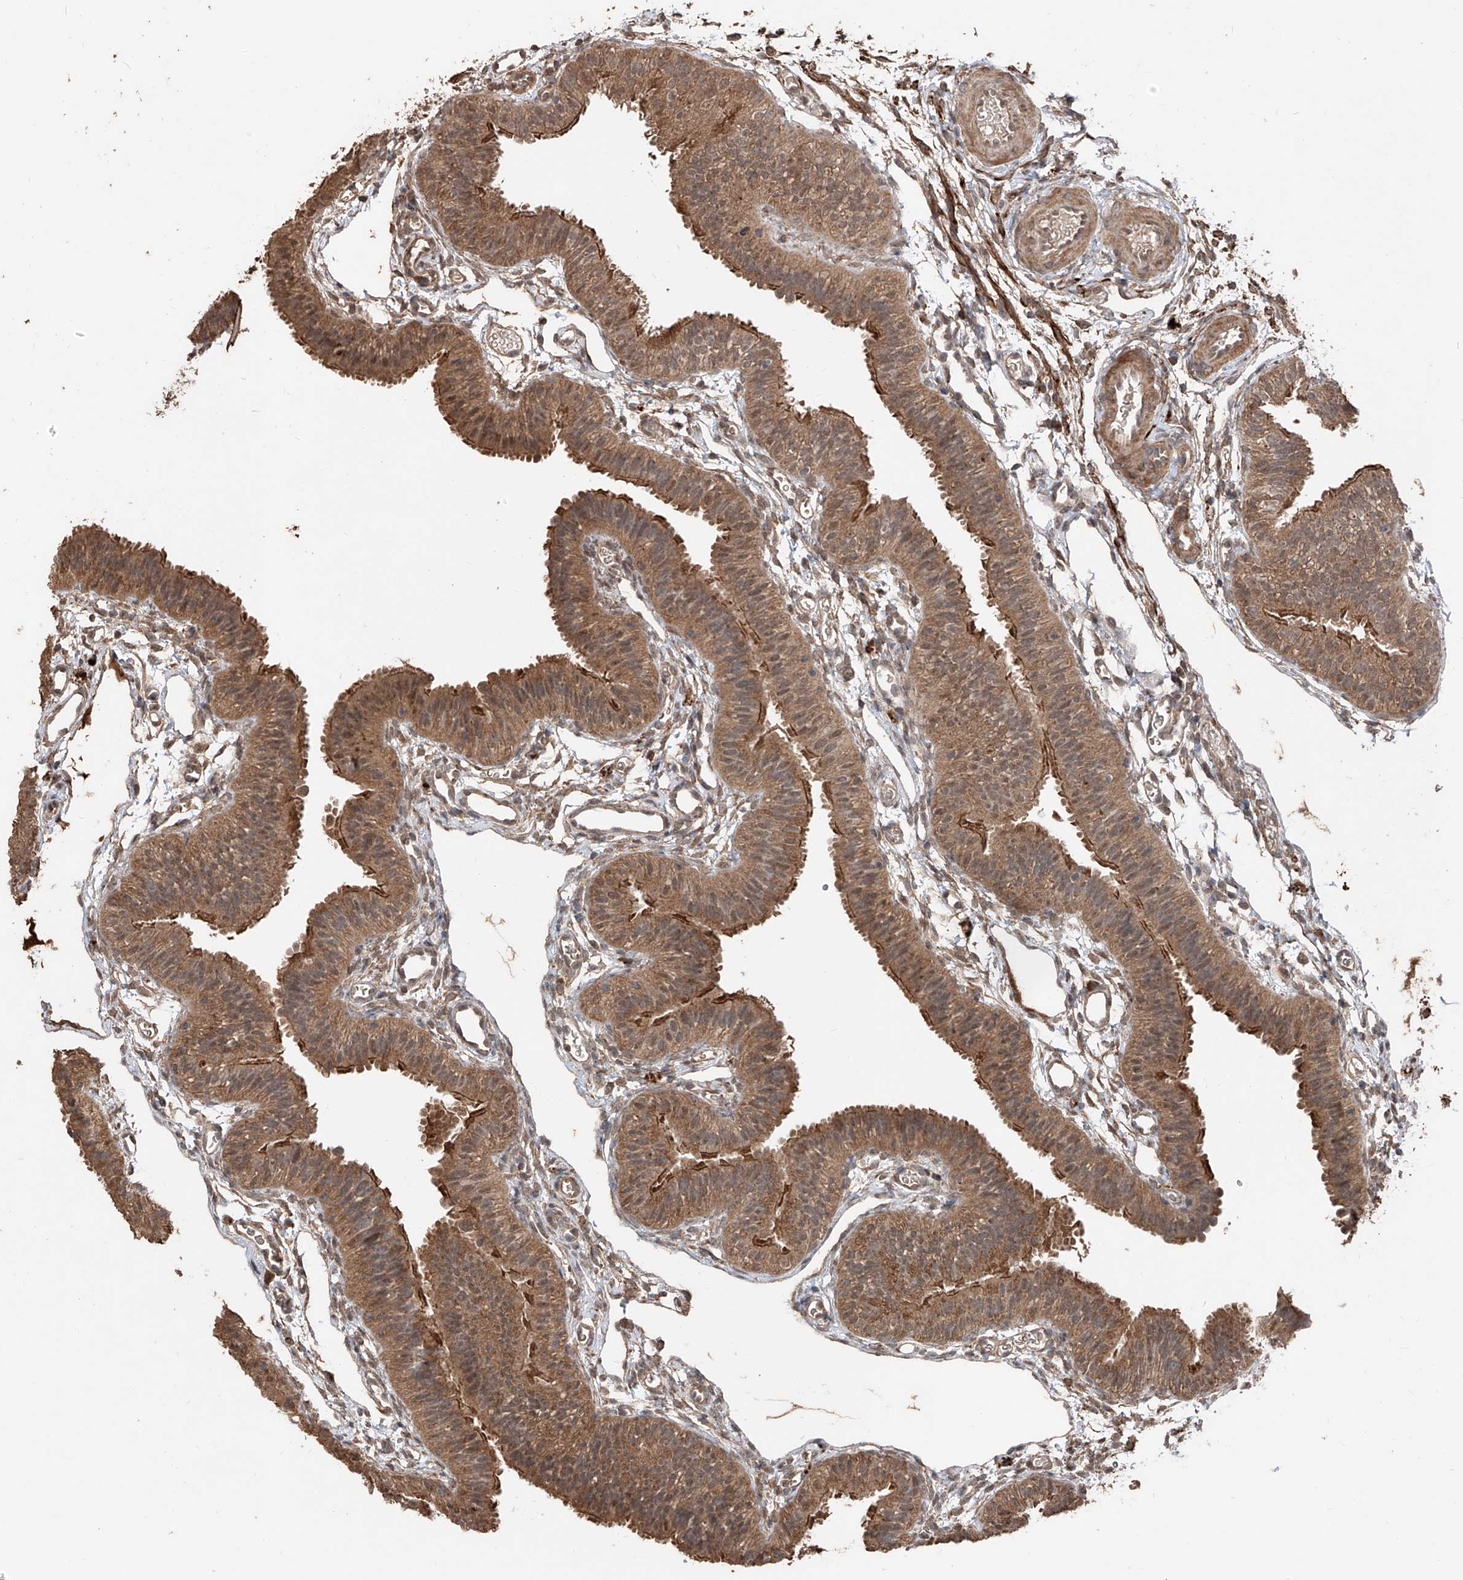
{"staining": {"intensity": "moderate", "quantity": ">75%", "location": "cytoplasmic/membranous"}, "tissue": "fallopian tube", "cell_type": "Glandular cells", "image_type": "normal", "snomed": [{"axis": "morphology", "description": "Normal tissue, NOS"}, {"axis": "topography", "description": "Fallopian tube"}], "caption": "Protein expression analysis of unremarkable human fallopian tube reveals moderate cytoplasmic/membranous staining in approximately >75% of glandular cells. (DAB IHC, brown staining for protein, blue staining for nuclei).", "gene": "FAM135A", "patient": {"sex": "female", "age": 35}}